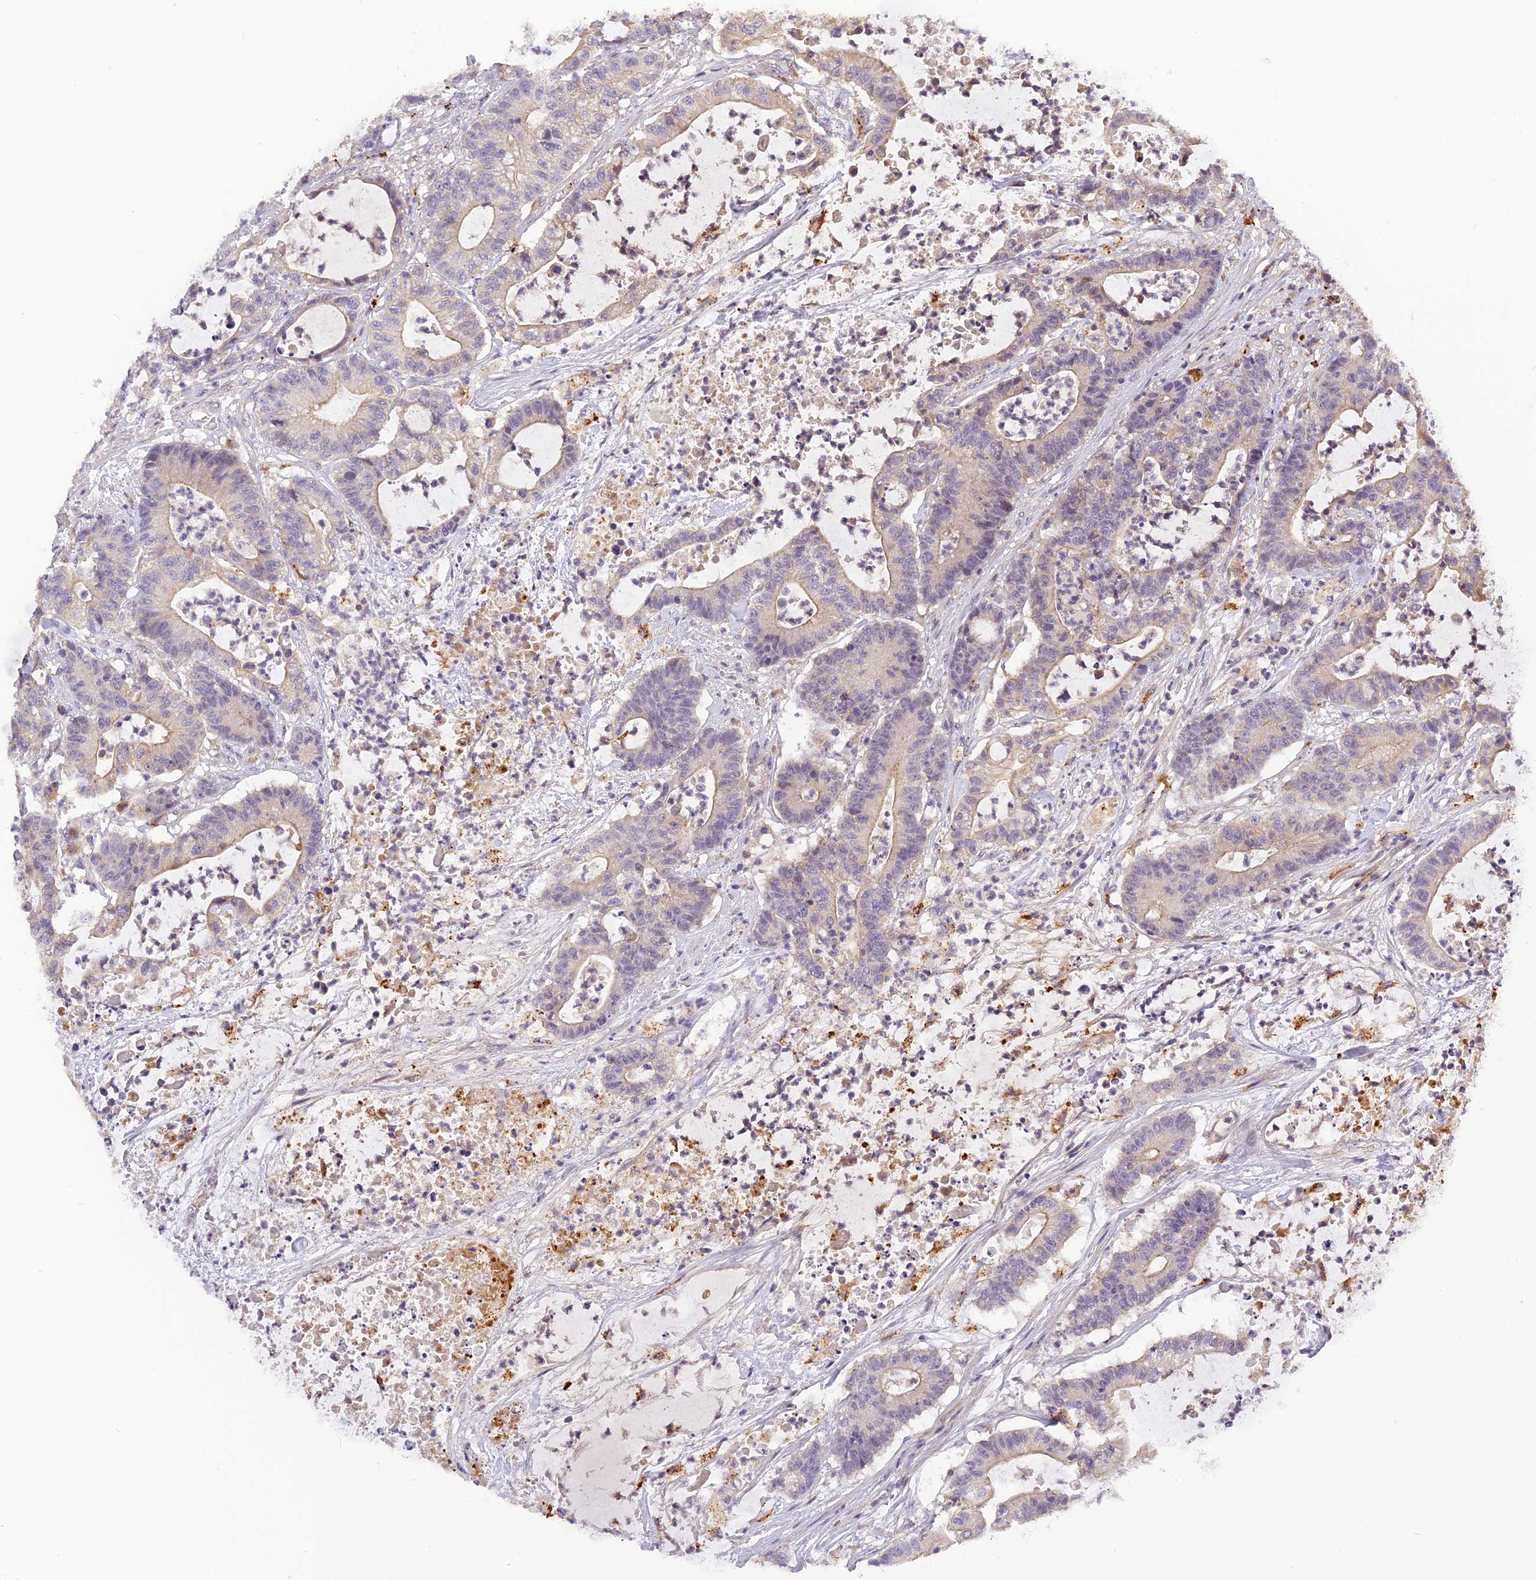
{"staining": {"intensity": "weak", "quantity": "<25%", "location": "cytoplasmic/membranous"}, "tissue": "colorectal cancer", "cell_type": "Tumor cells", "image_type": "cancer", "snomed": [{"axis": "morphology", "description": "Adenocarcinoma, NOS"}, {"axis": "topography", "description": "Colon"}], "caption": "An immunohistochemistry photomicrograph of adenocarcinoma (colorectal) is shown. There is no staining in tumor cells of adenocarcinoma (colorectal).", "gene": "FNIP2", "patient": {"sex": "female", "age": 84}}